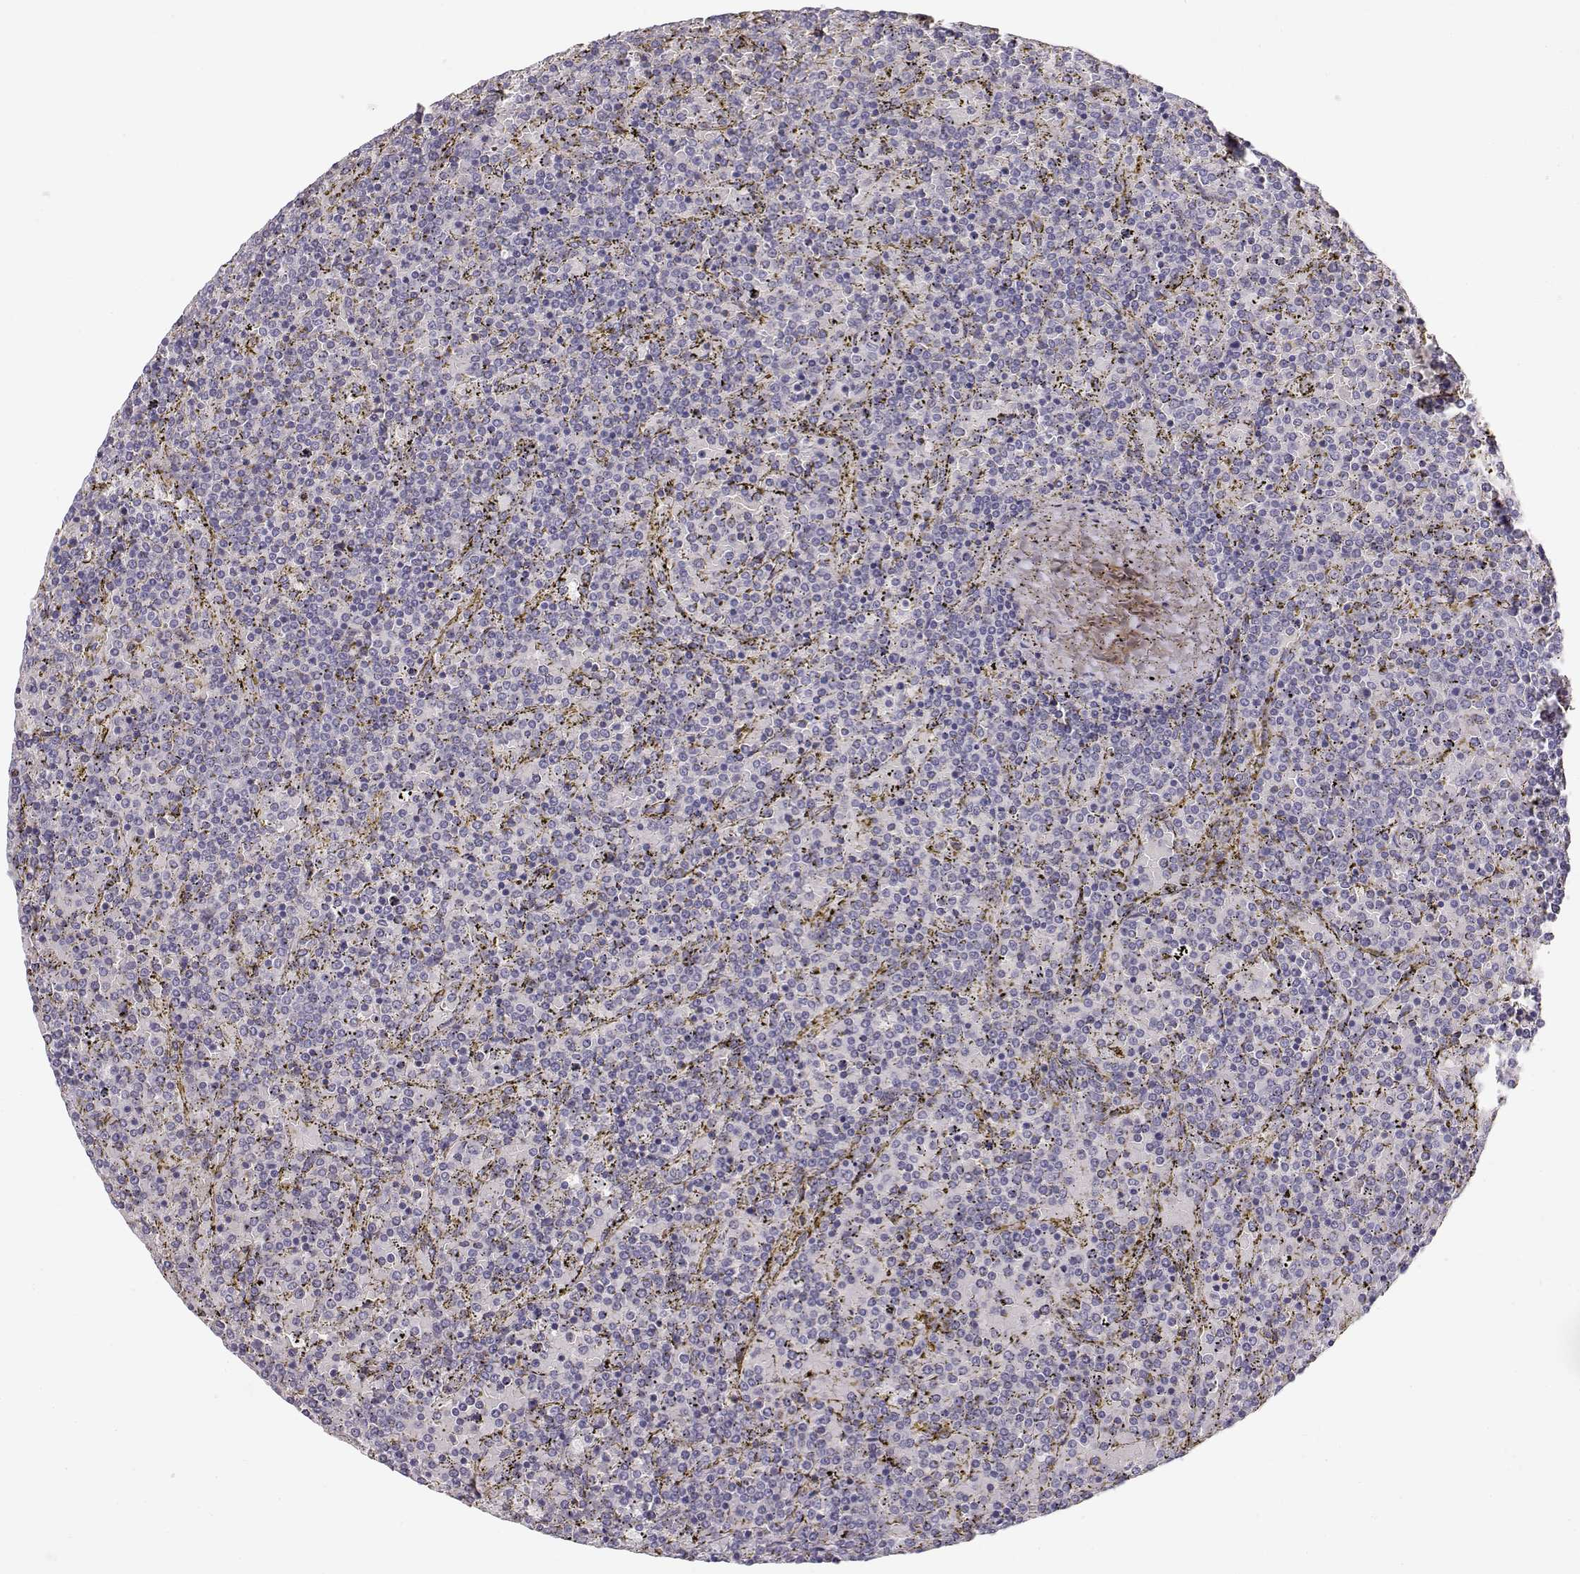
{"staining": {"intensity": "negative", "quantity": "none", "location": "none"}, "tissue": "lymphoma", "cell_type": "Tumor cells", "image_type": "cancer", "snomed": [{"axis": "morphology", "description": "Malignant lymphoma, non-Hodgkin's type, Low grade"}, {"axis": "topography", "description": "Spleen"}], "caption": "Tumor cells are negative for protein expression in human low-grade malignant lymphoma, non-Hodgkin's type.", "gene": "TTC26", "patient": {"sex": "female", "age": 77}}